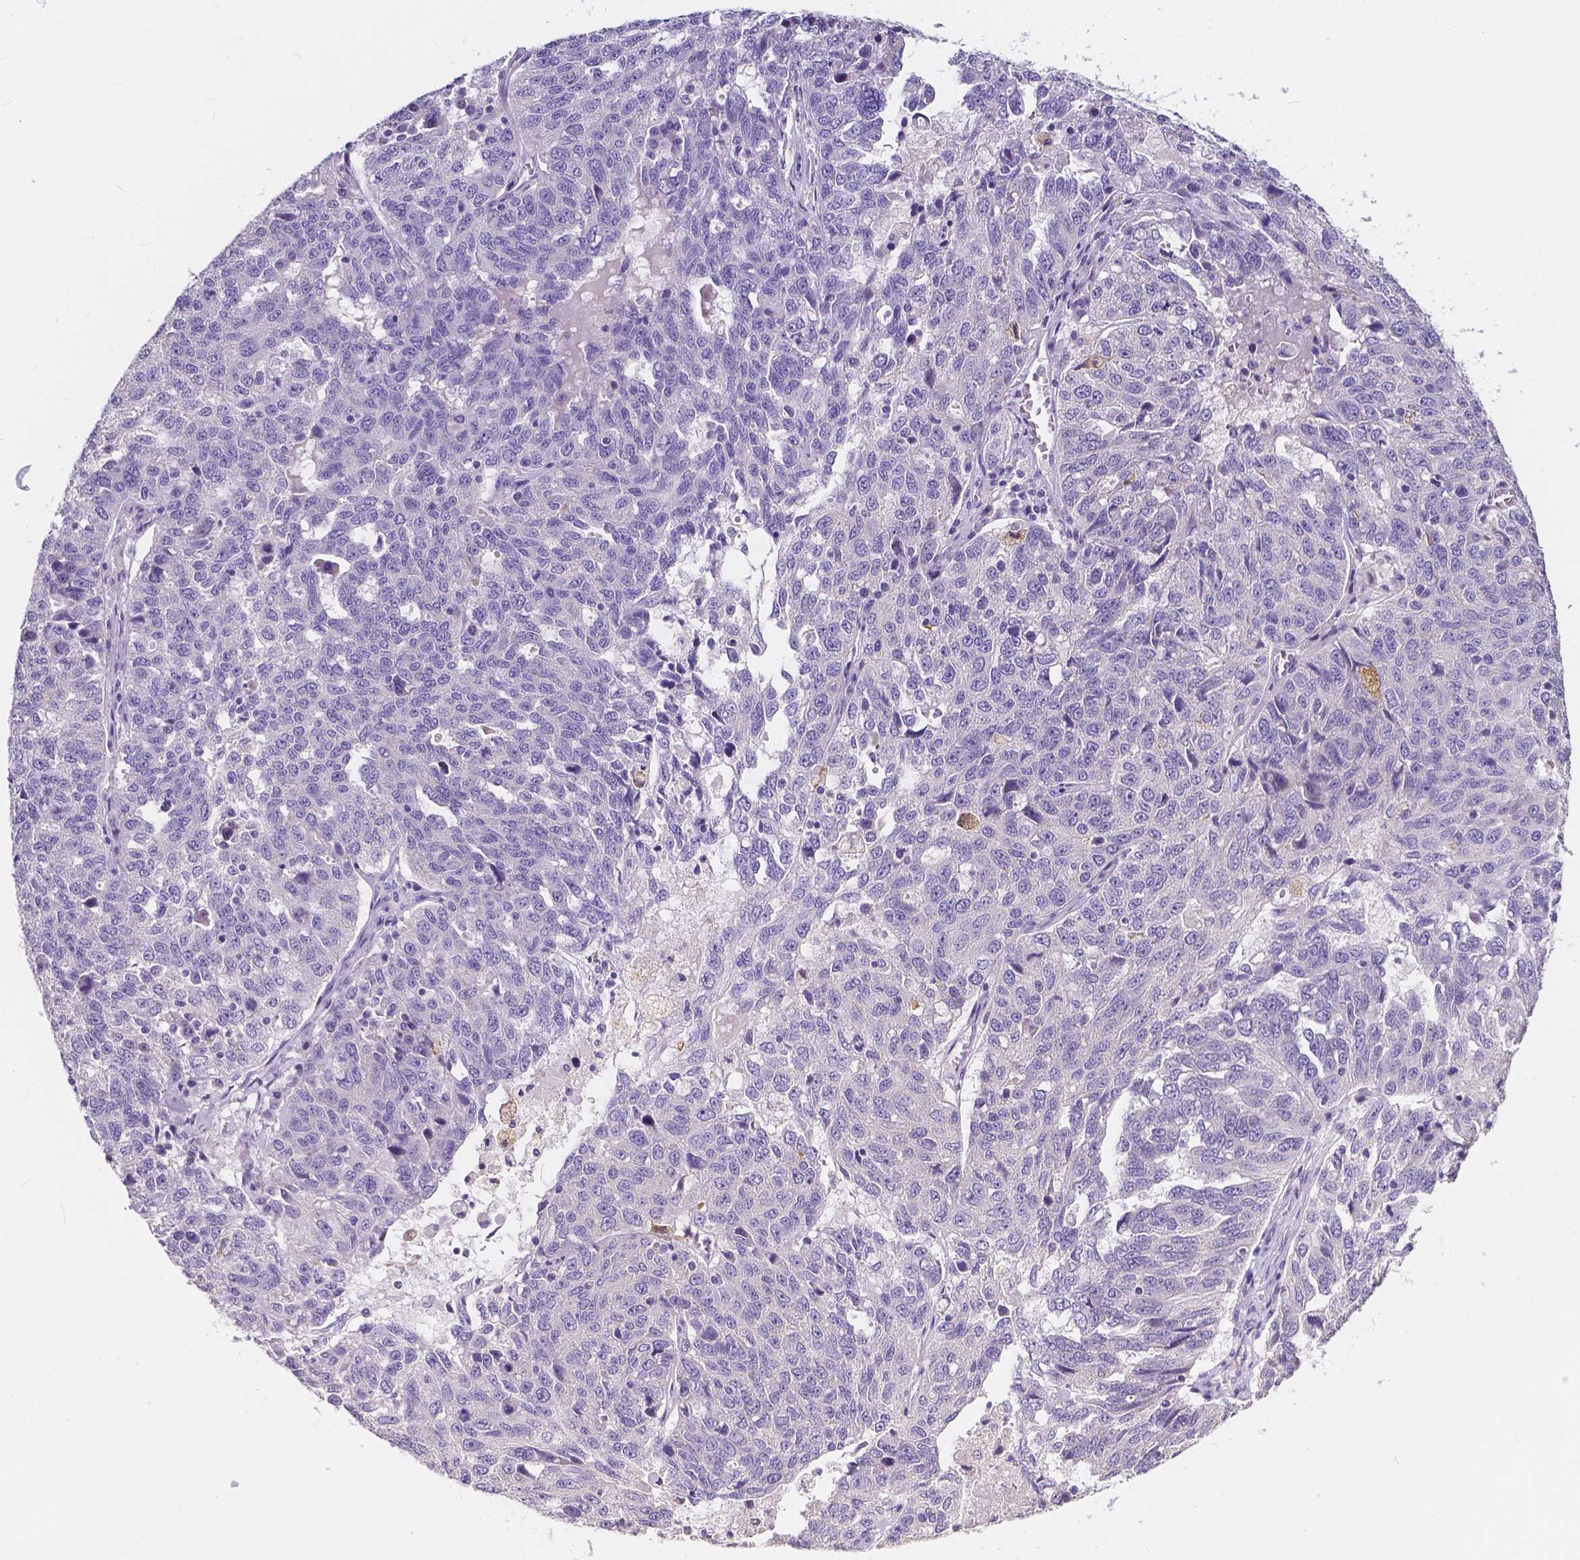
{"staining": {"intensity": "negative", "quantity": "none", "location": "none"}, "tissue": "ovarian cancer", "cell_type": "Tumor cells", "image_type": "cancer", "snomed": [{"axis": "morphology", "description": "Cystadenocarcinoma, serous, NOS"}, {"axis": "topography", "description": "Ovary"}], "caption": "High magnification brightfield microscopy of ovarian cancer (serous cystadenocarcinoma) stained with DAB (3,3'-diaminobenzidine) (brown) and counterstained with hematoxylin (blue): tumor cells show no significant staining.", "gene": "ACP5", "patient": {"sex": "female", "age": 71}}